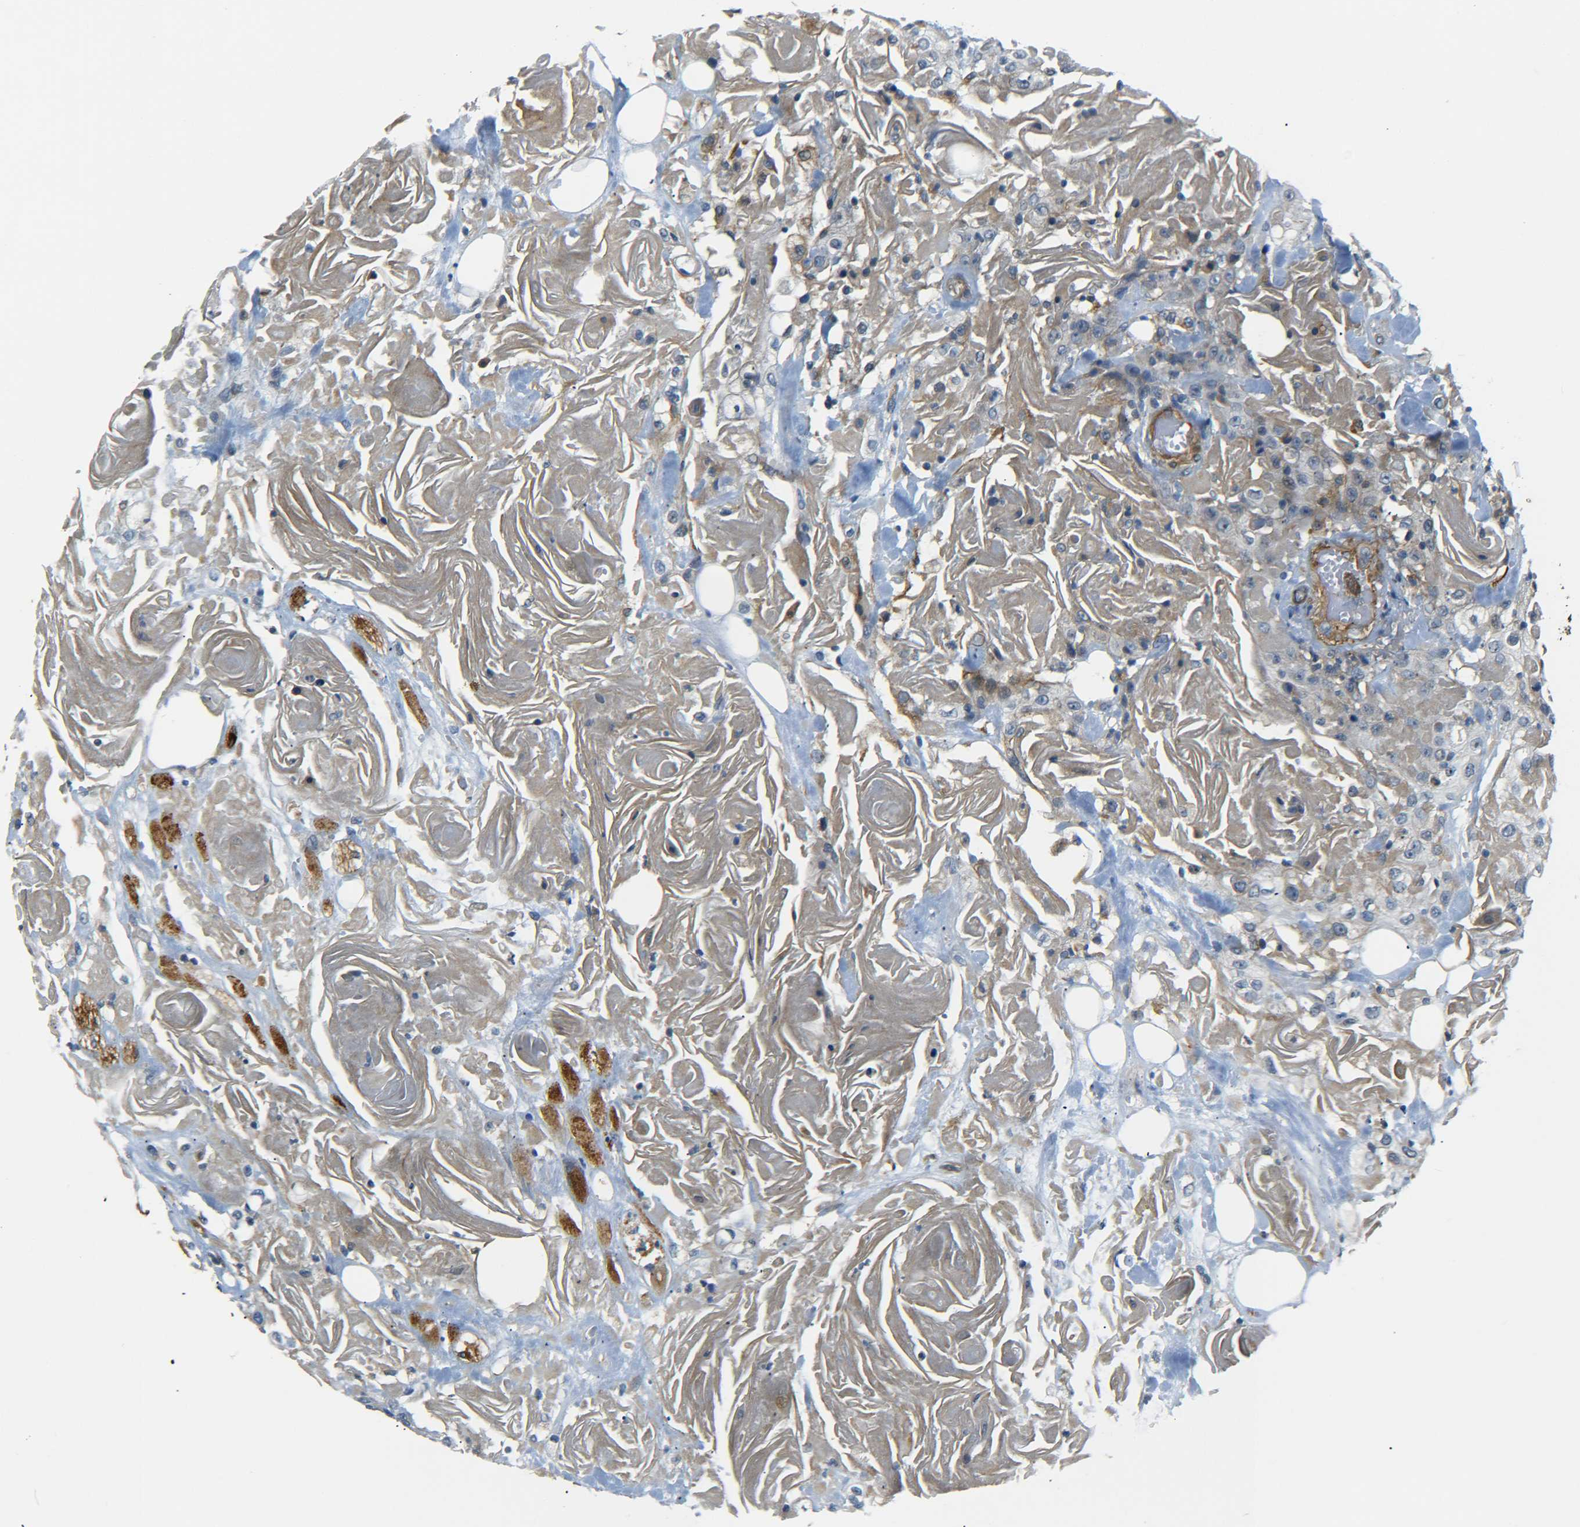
{"staining": {"intensity": "weak", "quantity": "25%-75%", "location": "cytoplasmic/membranous"}, "tissue": "head and neck cancer", "cell_type": "Tumor cells", "image_type": "cancer", "snomed": [{"axis": "morphology", "description": "Squamous cell carcinoma, NOS"}, {"axis": "topography", "description": "Head-Neck"}], "caption": "Immunohistochemical staining of squamous cell carcinoma (head and neck) exhibits weak cytoplasmic/membranous protein positivity in approximately 25%-75% of tumor cells.", "gene": "MEIS1", "patient": {"sex": "female", "age": 84}}